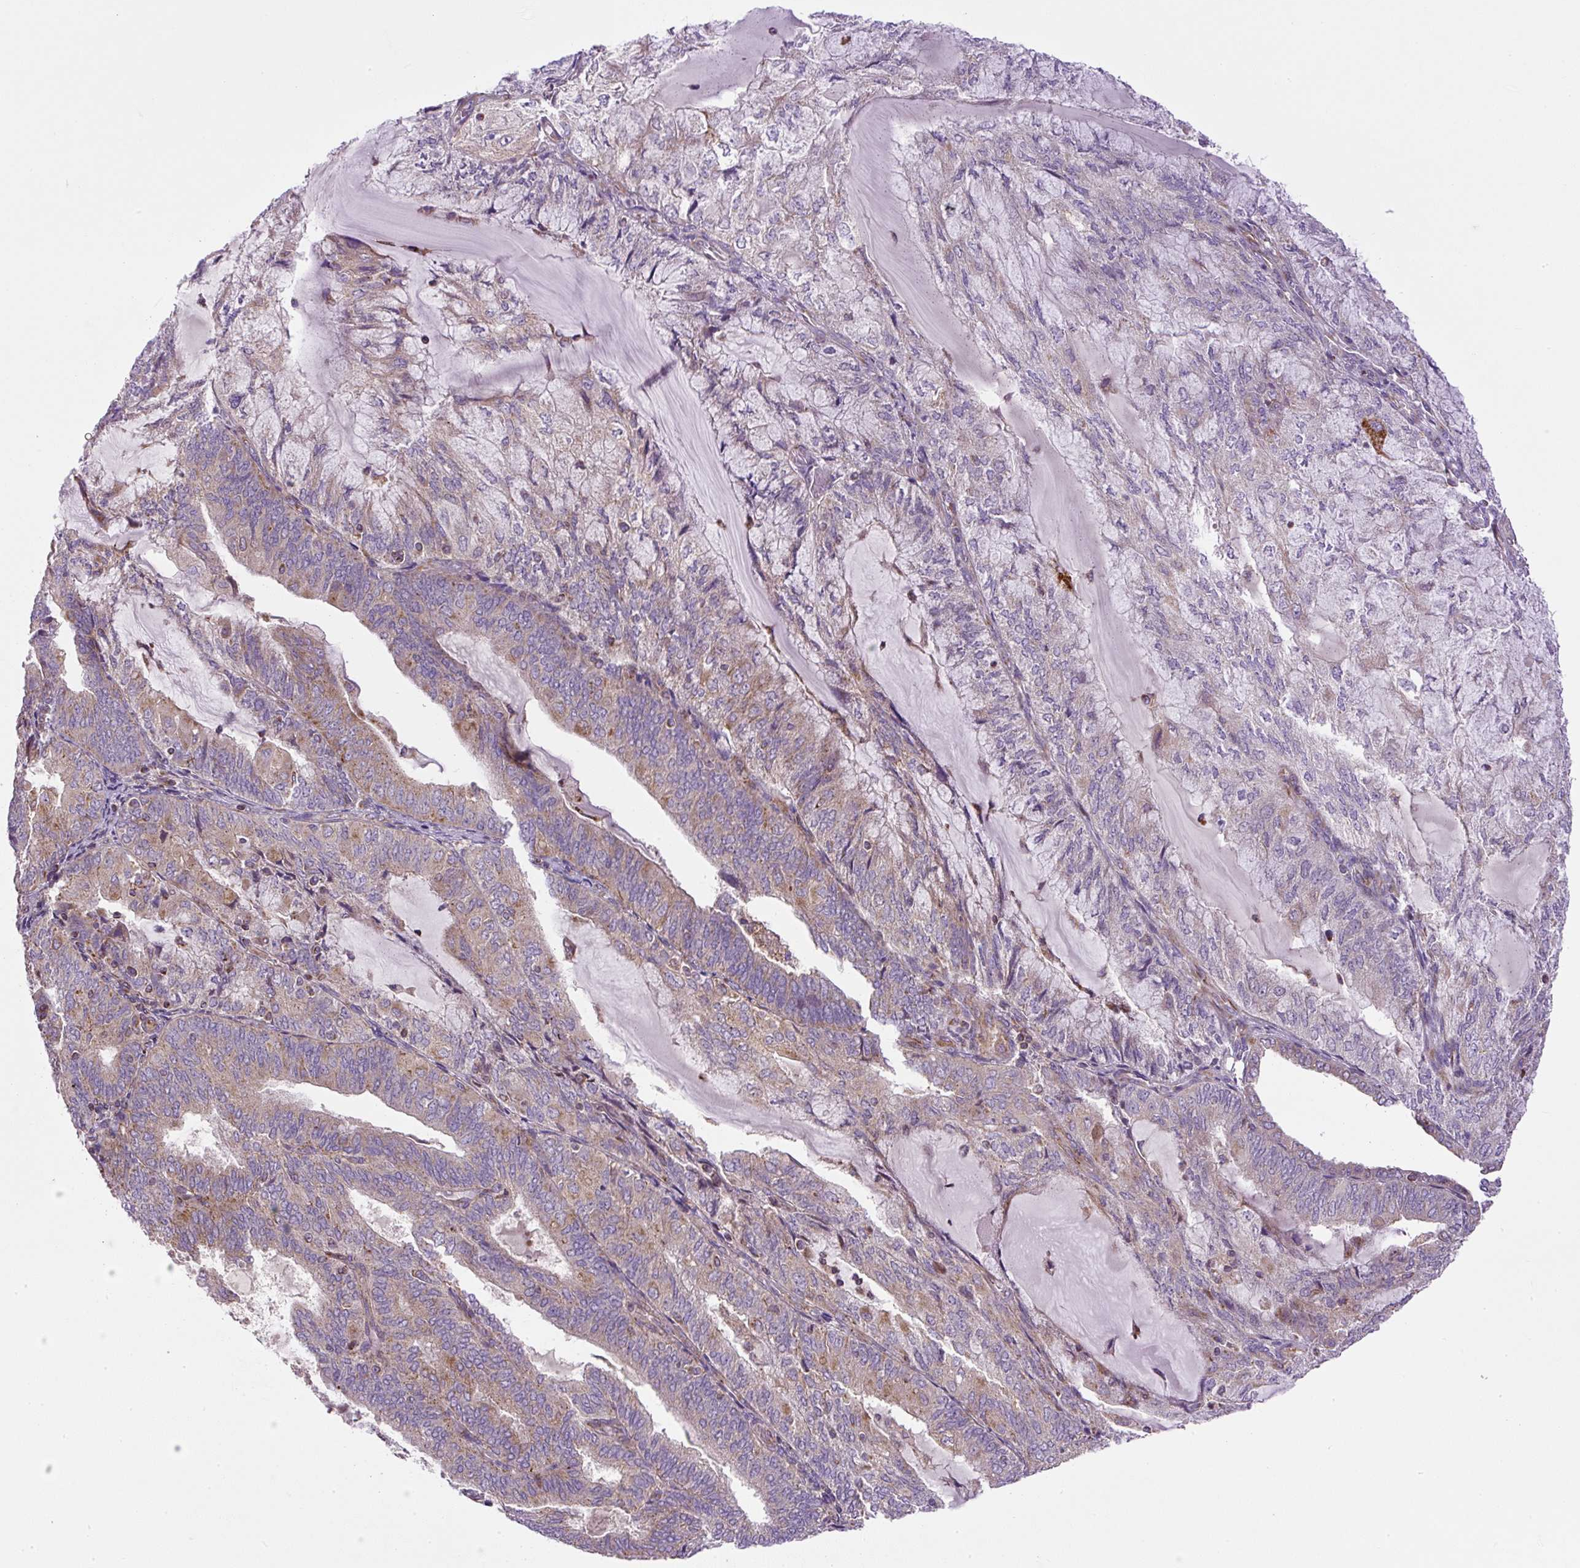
{"staining": {"intensity": "moderate", "quantity": "25%-75%", "location": "cytoplasmic/membranous"}, "tissue": "endometrial cancer", "cell_type": "Tumor cells", "image_type": "cancer", "snomed": [{"axis": "morphology", "description": "Adenocarcinoma, NOS"}, {"axis": "topography", "description": "Endometrium"}], "caption": "Endometrial cancer stained with immunohistochemistry (IHC) demonstrates moderate cytoplasmic/membranous staining in about 25%-75% of tumor cells.", "gene": "ZNF547", "patient": {"sex": "female", "age": 81}}